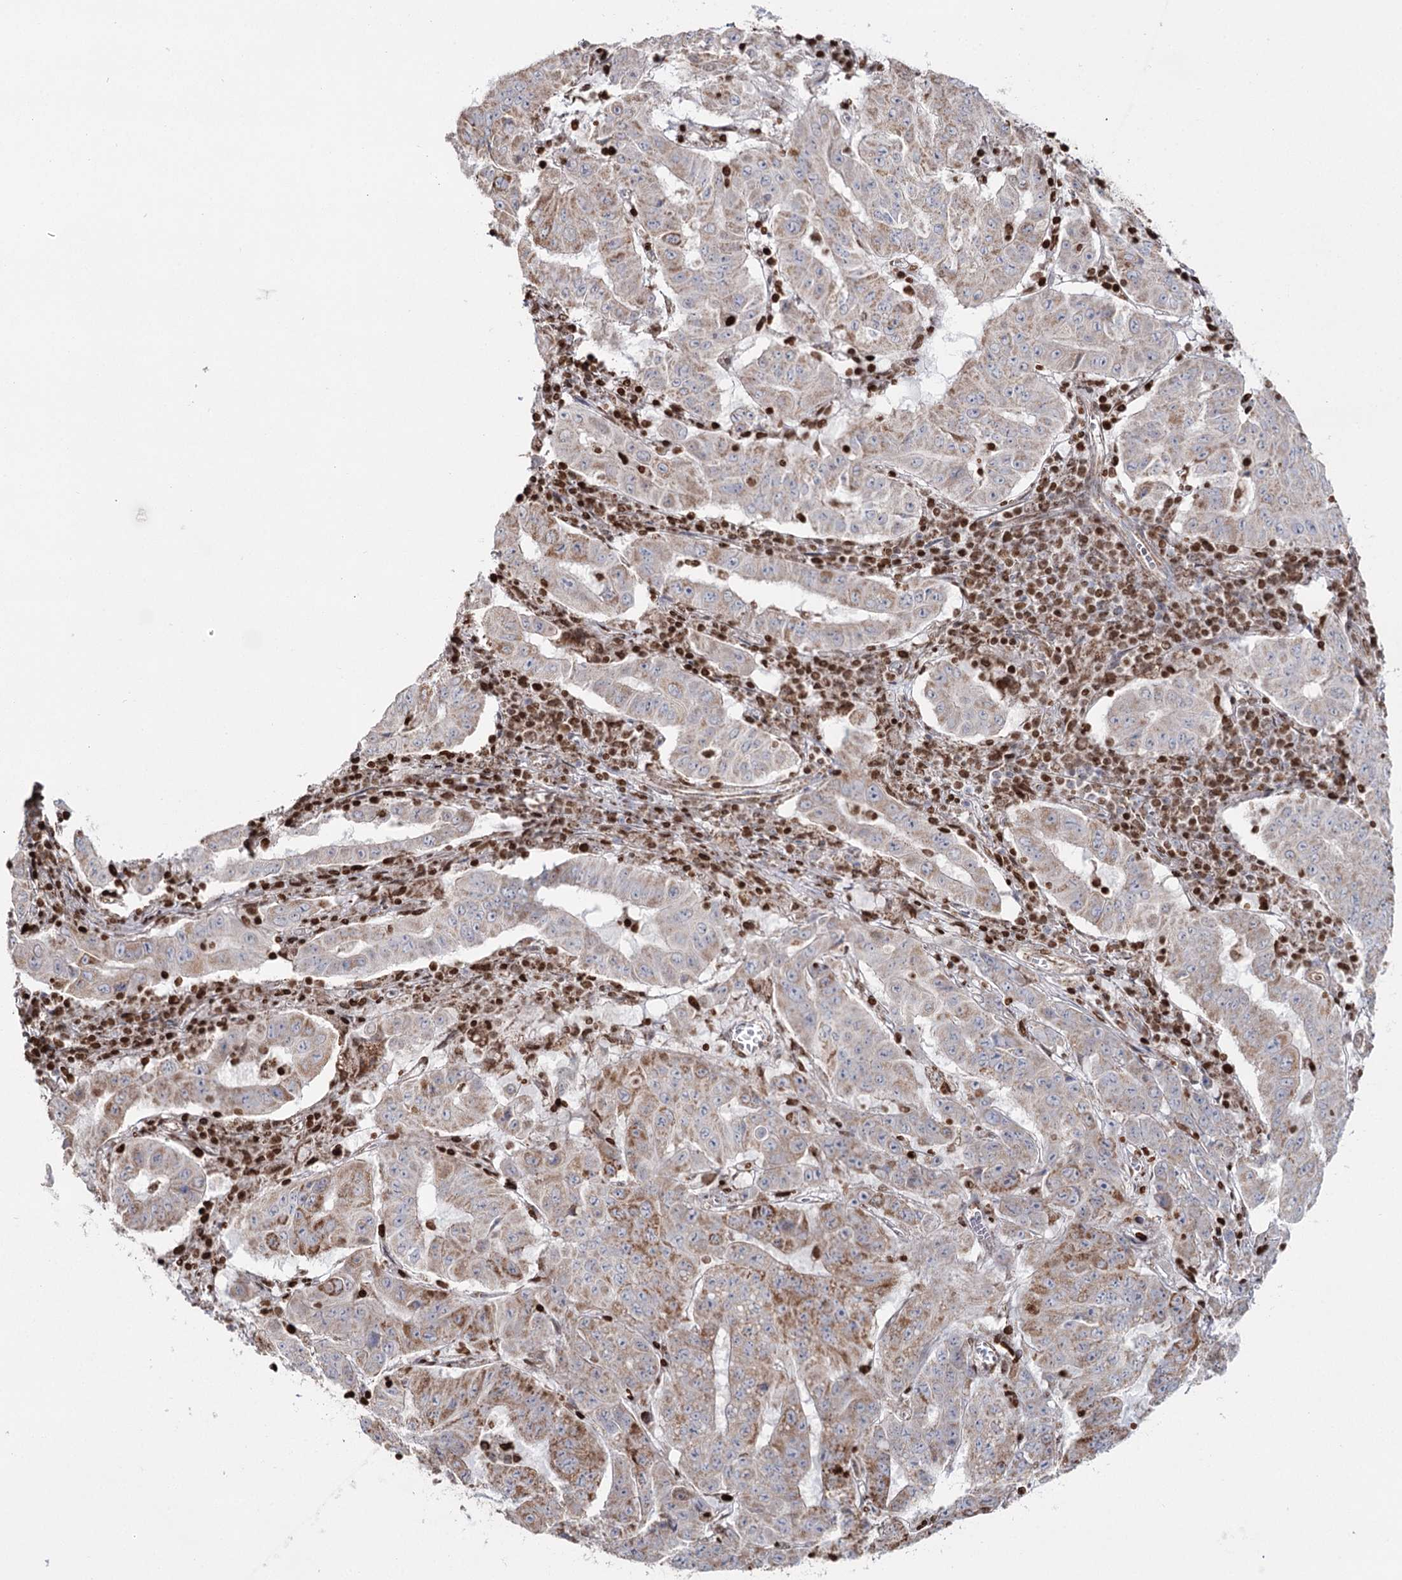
{"staining": {"intensity": "moderate", "quantity": ">75%", "location": "cytoplasmic/membranous"}, "tissue": "pancreatic cancer", "cell_type": "Tumor cells", "image_type": "cancer", "snomed": [{"axis": "morphology", "description": "Adenocarcinoma, NOS"}, {"axis": "topography", "description": "Pancreas"}], "caption": "DAB (3,3'-diaminobenzidine) immunohistochemical staining of pancreatic cancer demonstrates moderate cytoplasmic/membranous protein positivity in about >75% of tumor cells.", "gene": "PDHX", "patient": {"sex": "male", "age": 63}}